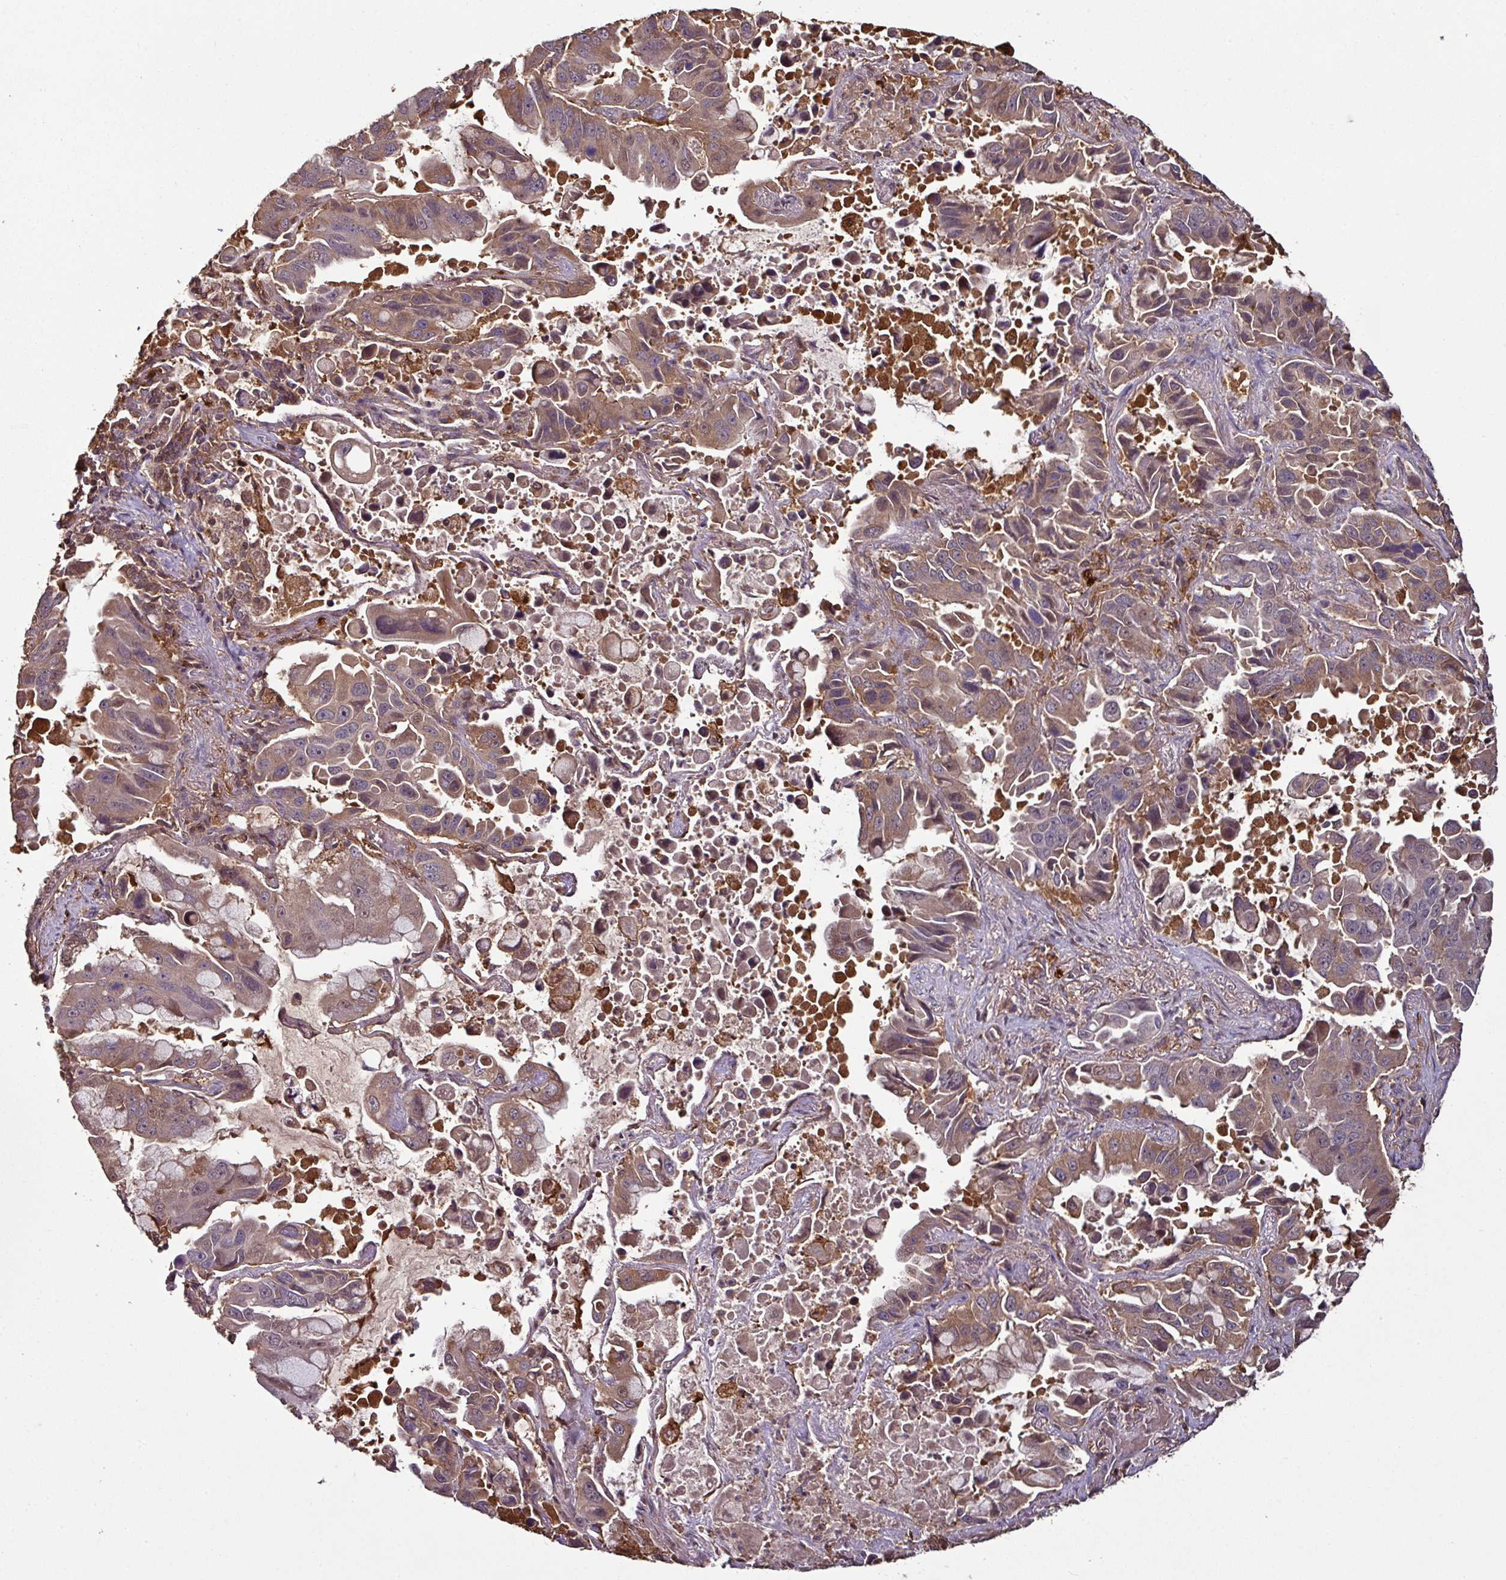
{"staining": {"intensity": "moderate", "quantity": ">75%", "location": "cytoplasmic/membranous,nuclear"}, "tissue": "lung cancer", "cell_type": "Tumor cells", "image_type": "cancer", "snomed": [{"axis": "morphology", "description": "Adenocarcinoma, NOS"}, {"axis": "topography", "description": "Lung"}], "caption": "Immunohistochemistry (IHC) histopathology image of neoplastic tissue: human lung cancer (adenocarcinoma) stained using immunohistochemistry exhibits medium levels of moderate protein expression localized specifically in the cytoplasmic/membranous and nuclear of tumor cells, appearing as a cytoplasmic/membranous and nuclear brown color.", "gene": "GNPDA1", "patient": {"sex": "male", "age": 64}}